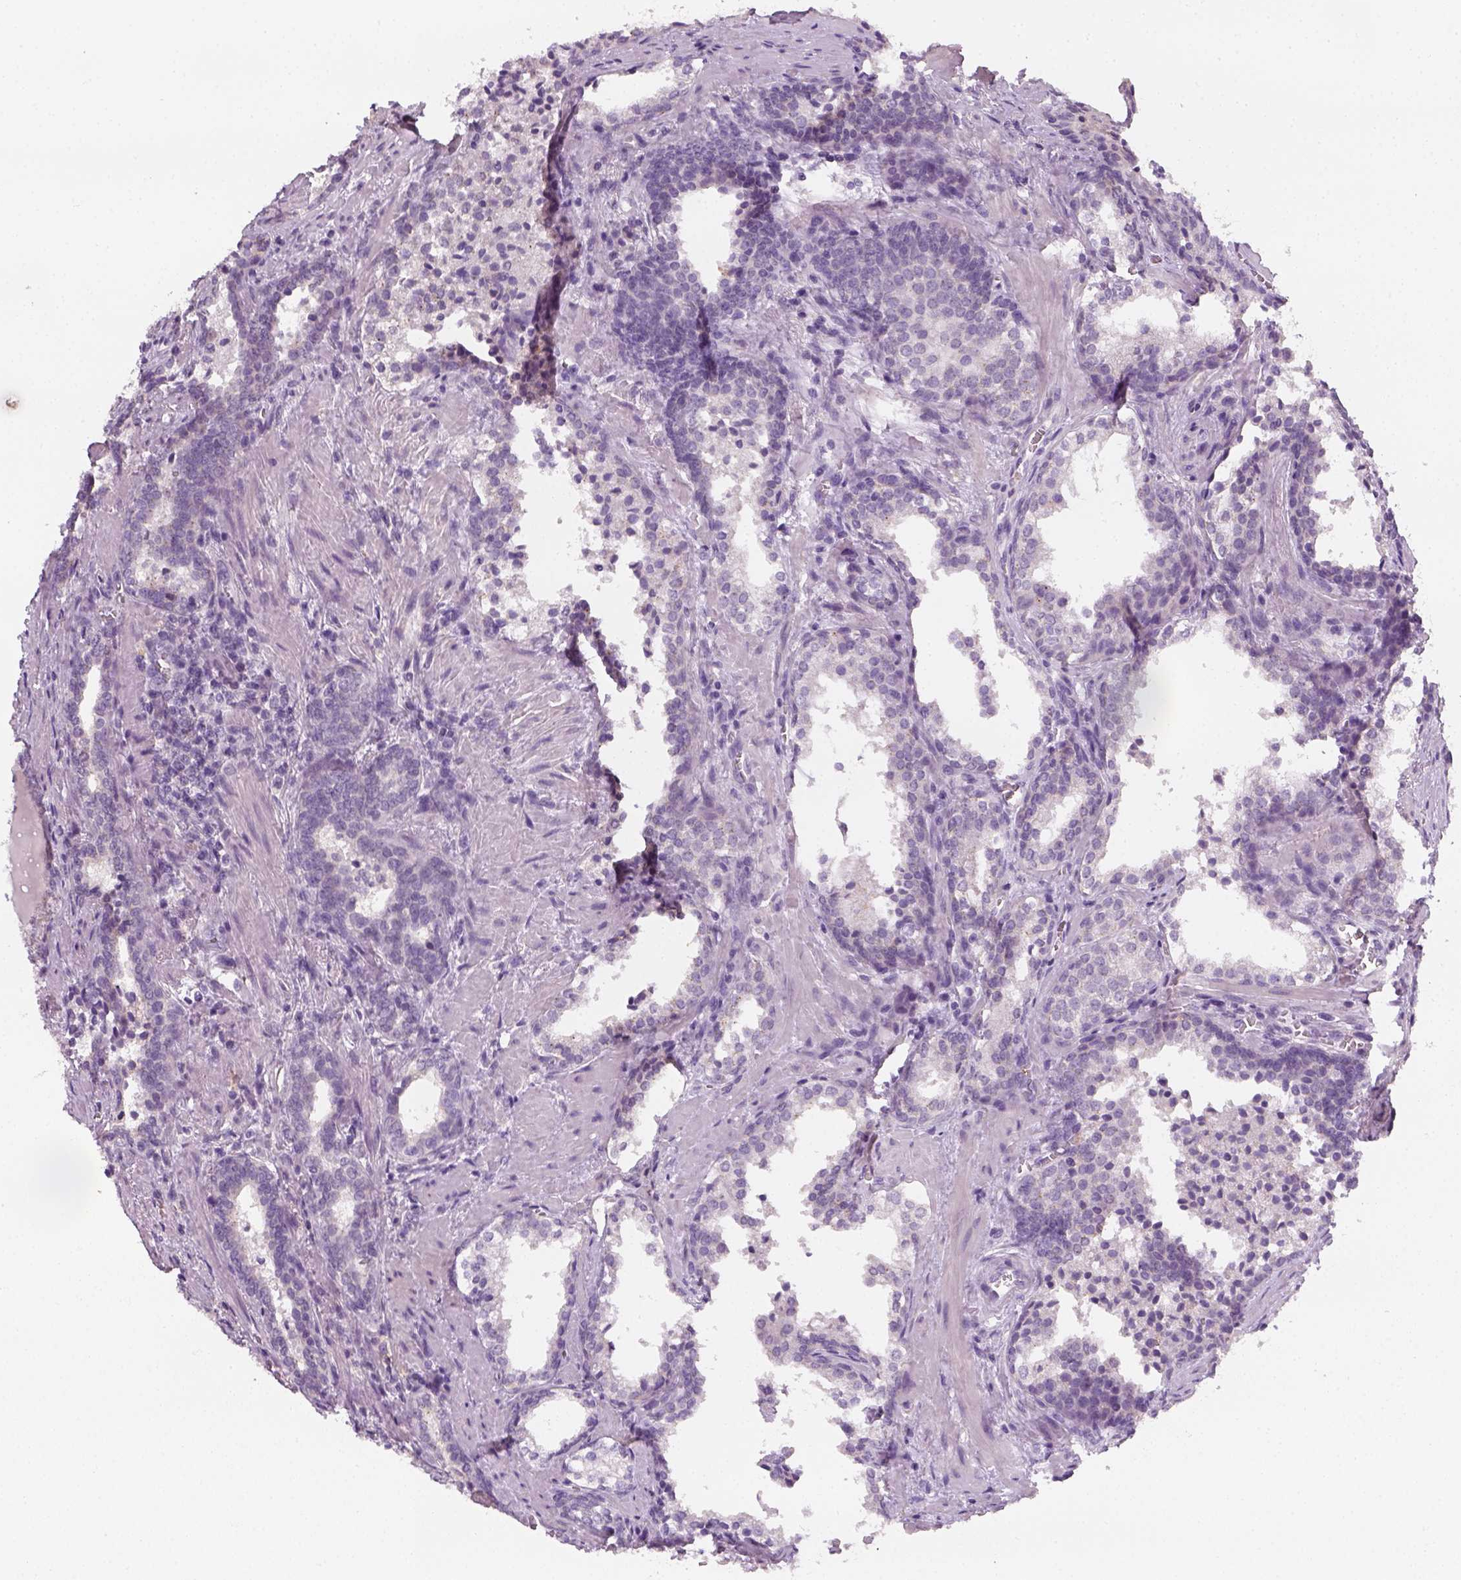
{"staining": {"intensity": "negative", "quantity": "none", "location": "none"}, "tissue": "prostate cancer", "cell_type": "Tumor cells", "image_type": "cancer", "snomed": [{"axis": "morphology", "description": "Adenocarcinoma, NOS"}, {"axis": "topography", "description": "Prostate and seminal vesicle, NOS"}], "caption": "DAB (3,3'-diaminobenzidine) immunohistochemical staining of adenocarcinoma (prostate) demonstrates no significant expression in tumor cells. (DAB immunohistochemistry visualized using brightfield microscopy, high magnification).", "gene": "FAM163B", "patient": {"sex": "male", "age": 63}}